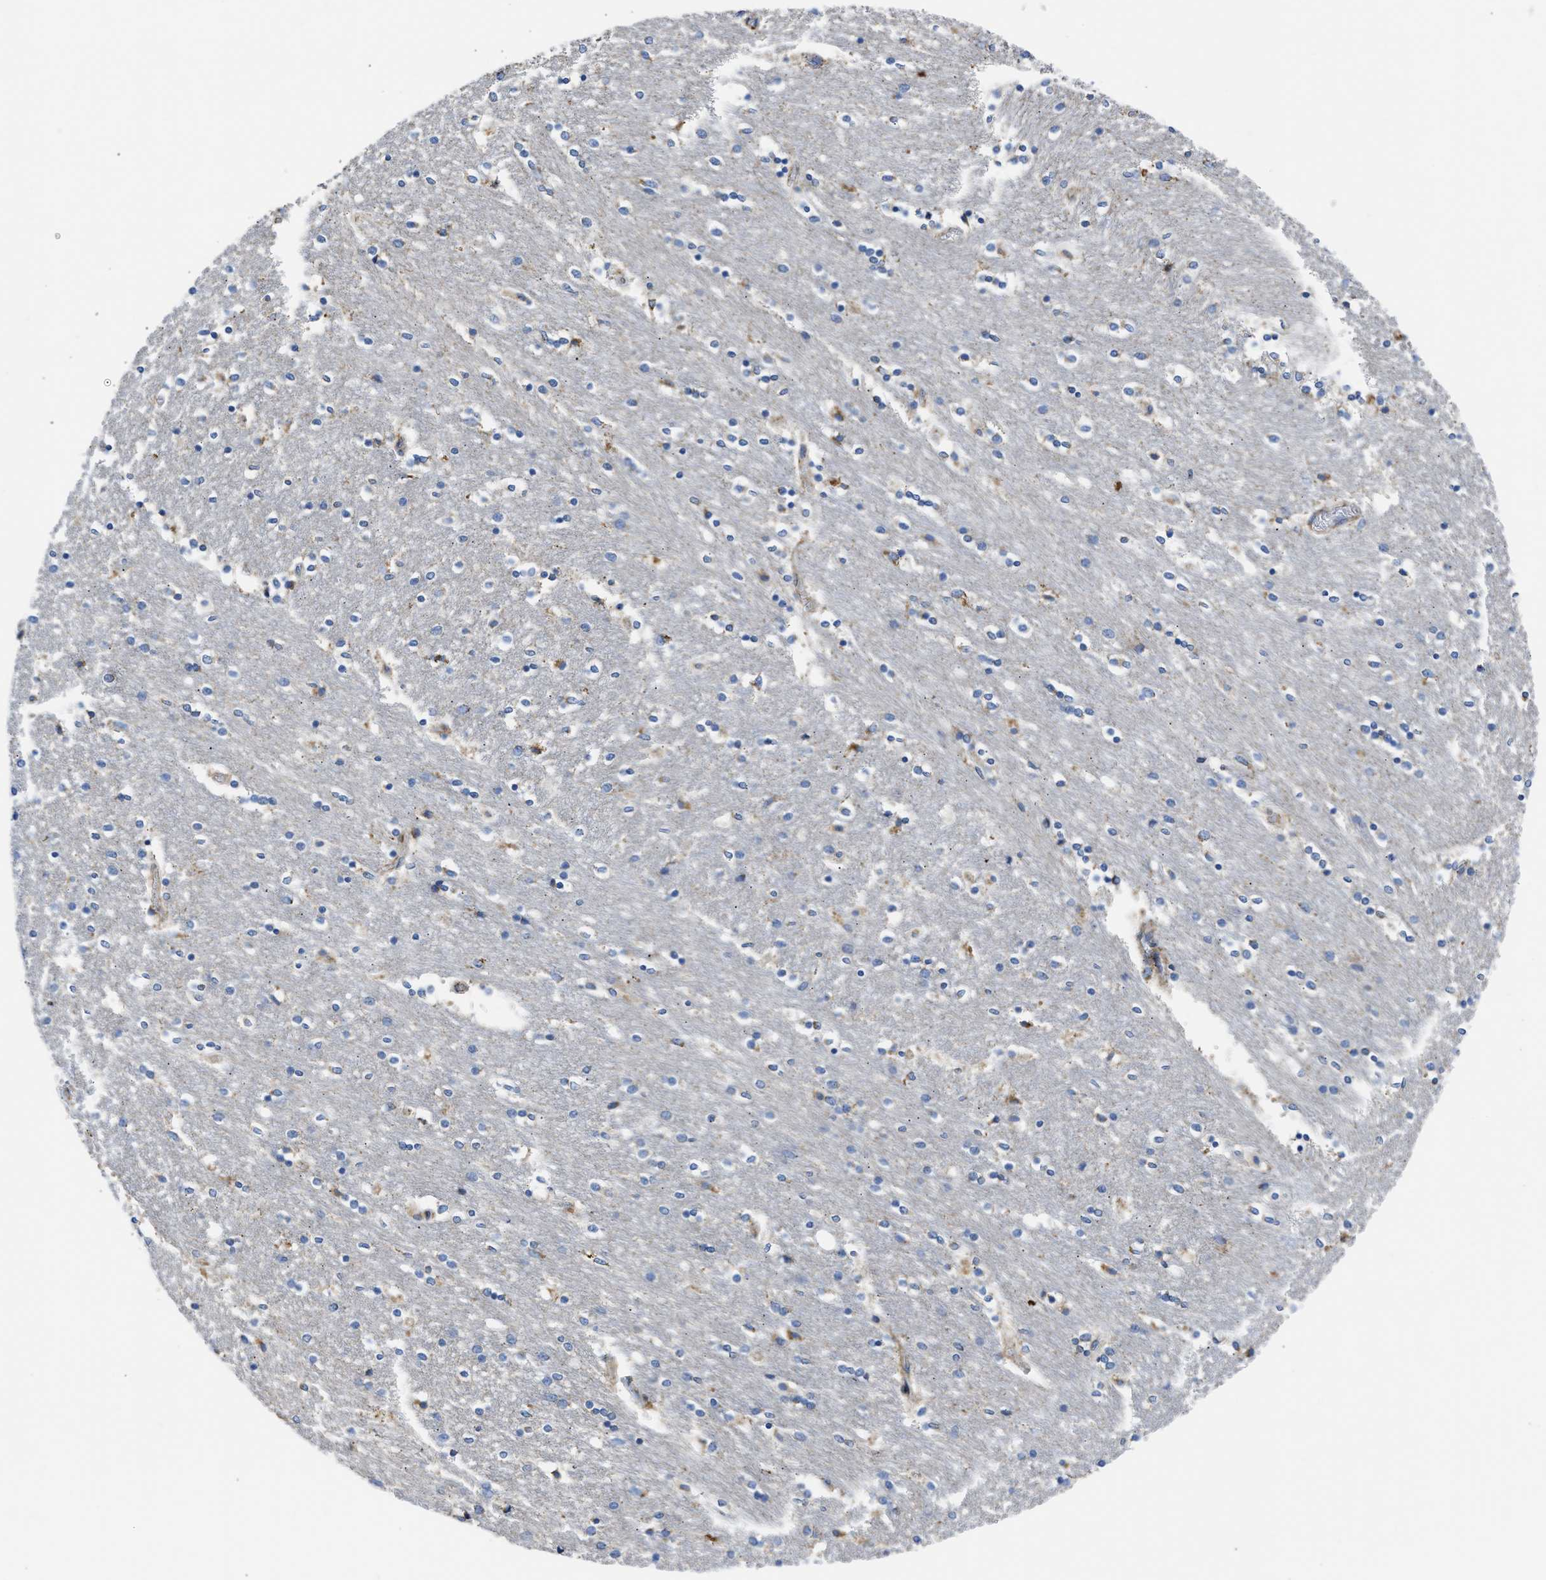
{"staining": {"intensity": "moderate", "quantity": "<25%", "location": "cytoplasmic/membranous"}, "tissue": "caudate", "cell_type": "Glial cells", "image_type": "normal", "snomed": [{"axis": "morphology", "description": "Normal tissue, NOS"}, {"axis": "topography", "description": "Lateral ventricle wall"}], "caption": "Immunohistochemistry of unremarkable caudate demonstrates low levels of moderate cytoplasmic/membranous staining in approximately <25% of glial cells.", "gene": "CYCS", "patient": {"sex": "female", "age": 54}}